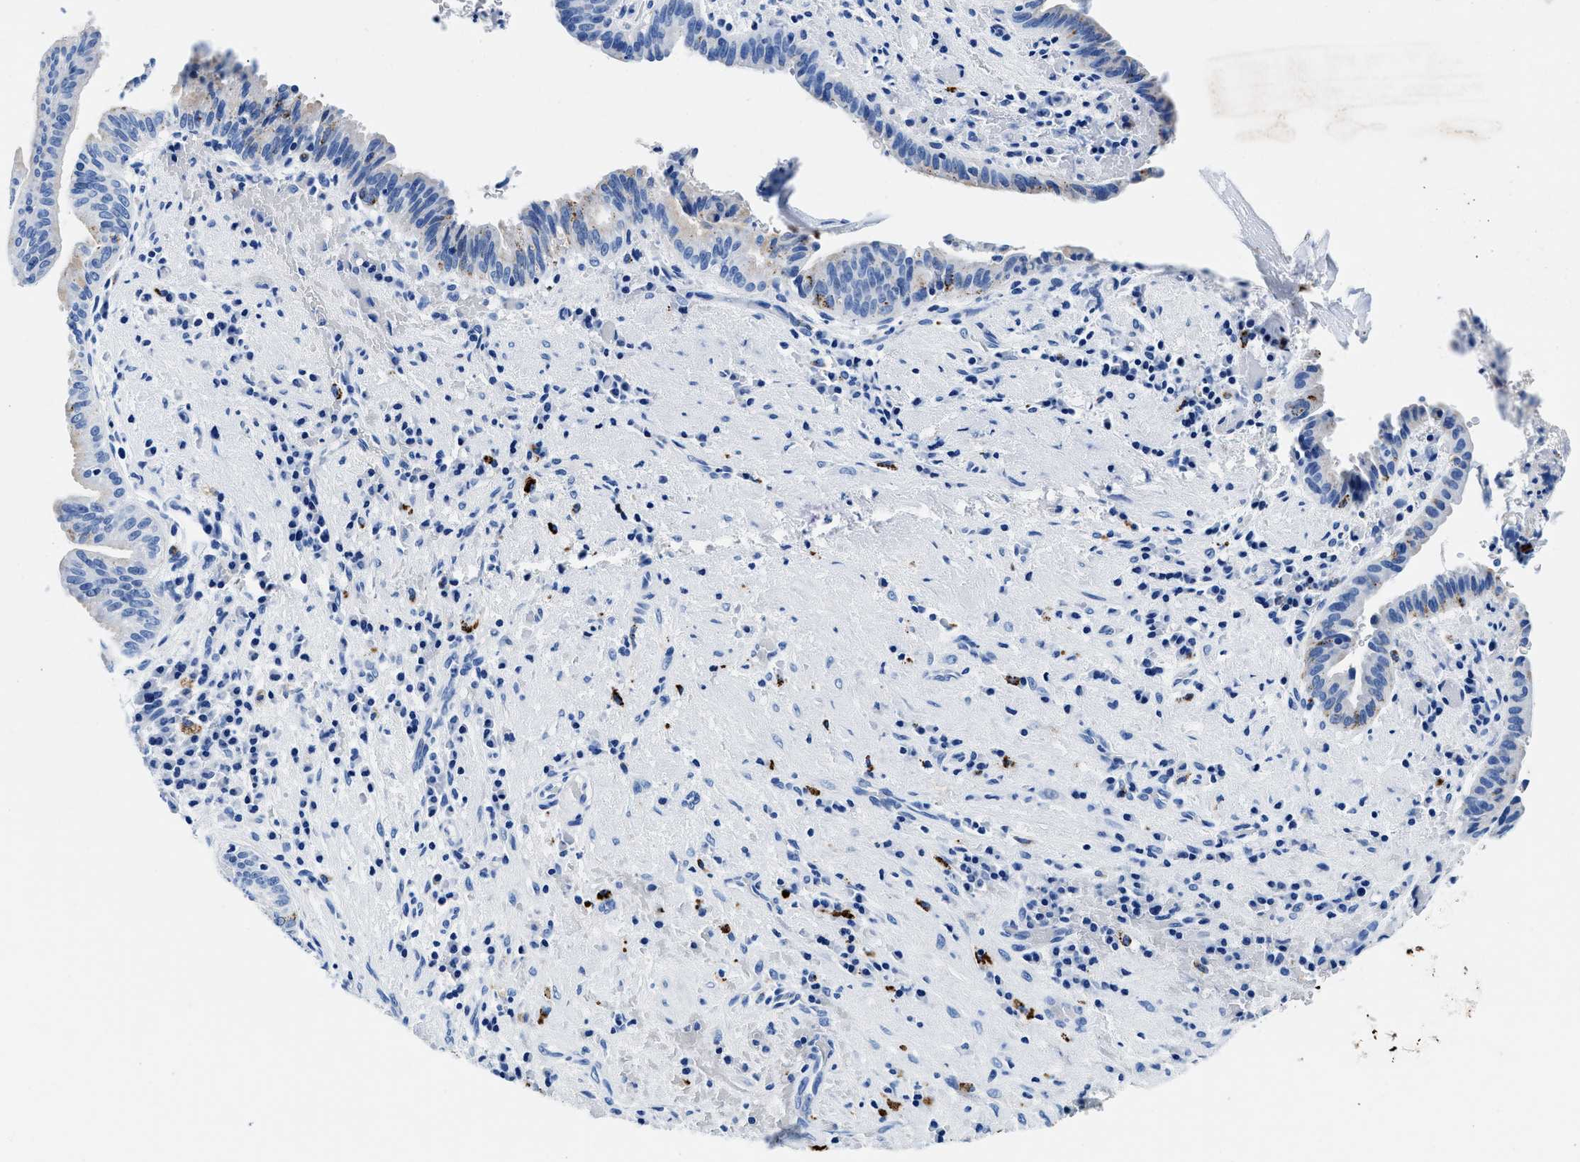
{"staining": {"intensity": "moderate", "quantity": "<25%", "location": "cytoplasmic/membranous"}, "tissue": "liver cancer", "cell_type": "Tumor cells", "image_type": "cancer", "snomed": [{"axis": "morphology", "description": "Cholangiocarcinoma"}, {"axis": "topography", "description": "Liver"}], "caption": "Immunohistochemical staining of cholangiocarcinoma (liver) shows low levels of moderate cytoplasmic/membranous protein staining in about <25% of tumor cells.", "gene": "OR14K1", "patient": {"sex": "female", "age": 38}}